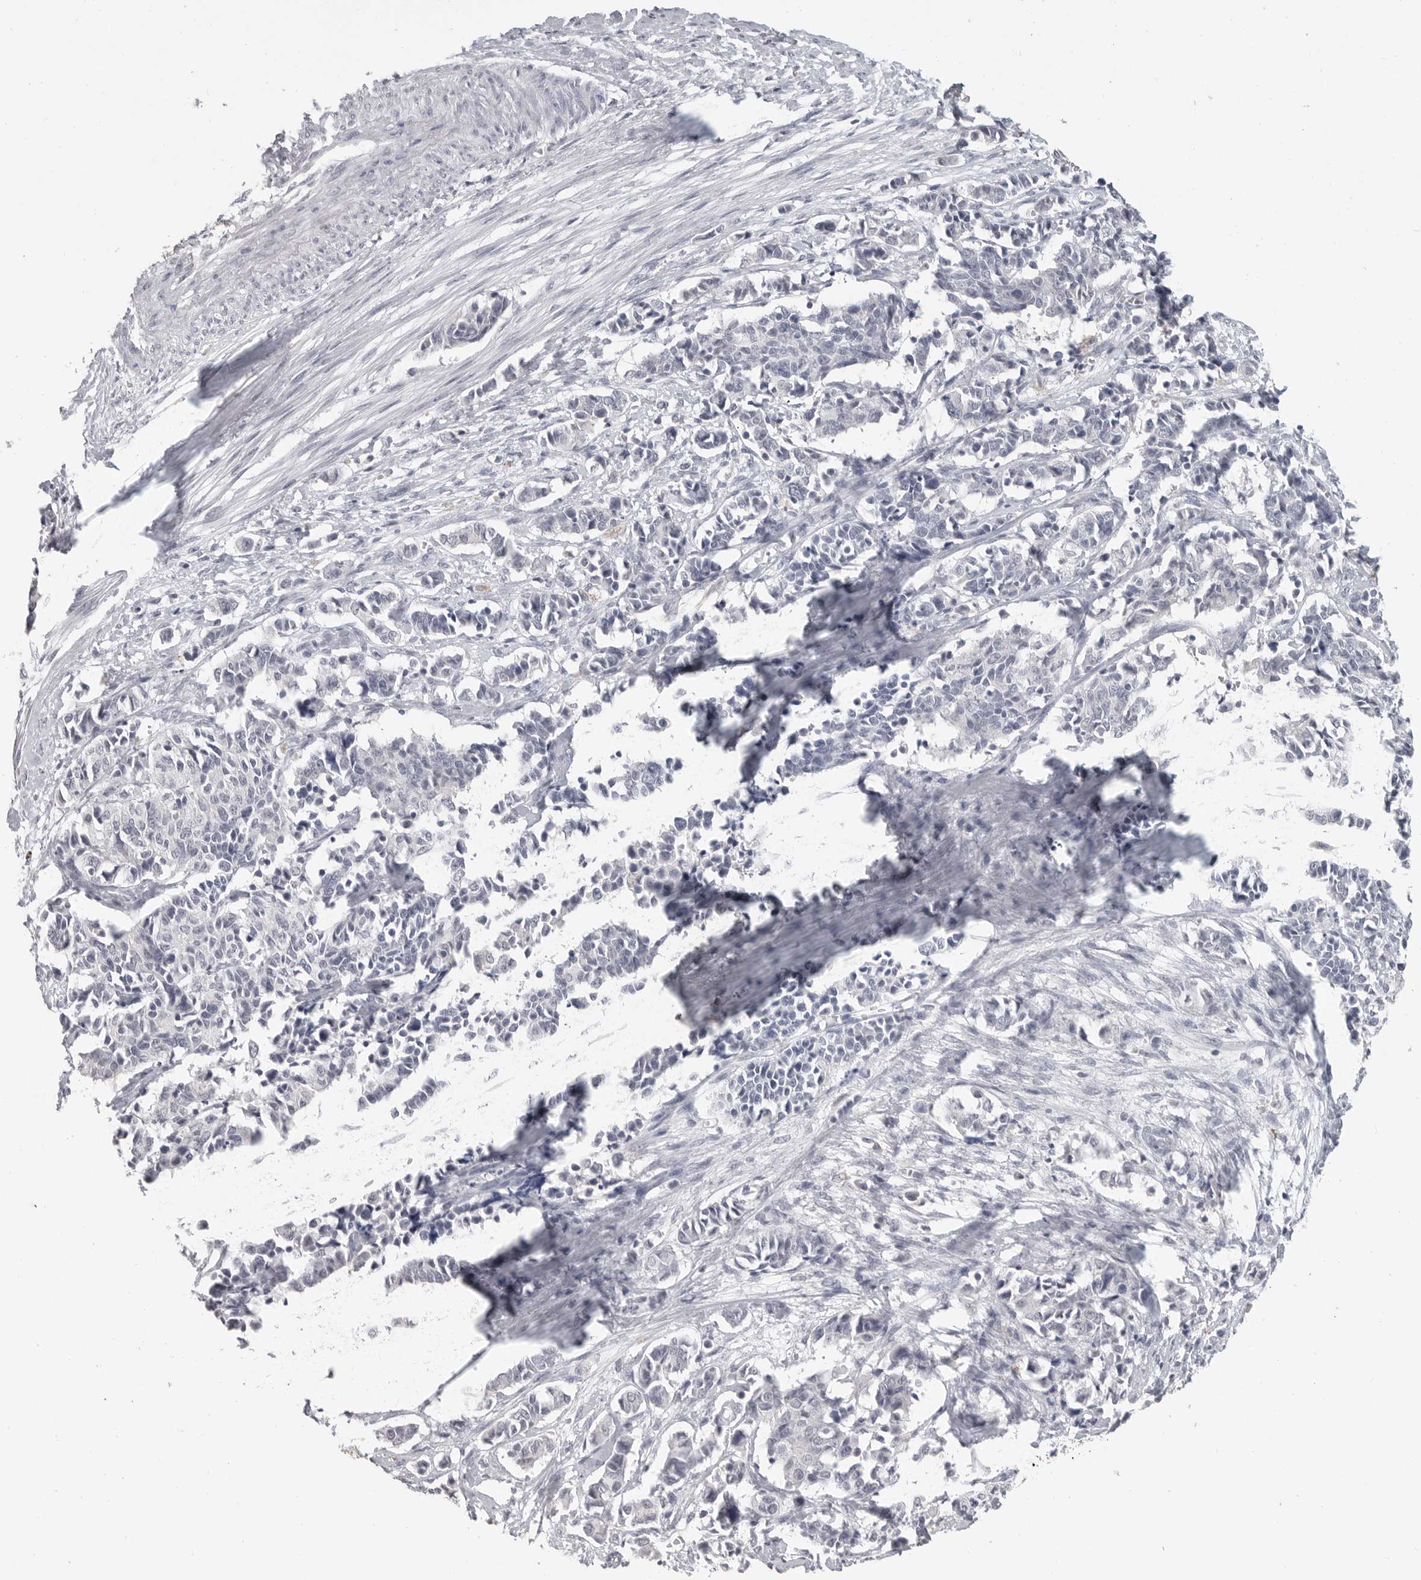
{"staining": {"intensity": "negative", "quantity": "none", "location": "none"}, "tissue": "cervical cancer", "cell_type": "Tumor cells", "image_type": "cancer", "snomed": [{"axis": "morphology", "description": "Normal tissue, NOS"}, {"axis": "morphology", "description": "Squamous cell carcinoma, NOS"}, {"axis": "topography", "description": "Cervix"}], "caption": "Tumor cells are negative for protein expression in human cervical squamous cell carcinoma. (Immunohistochemistry, brightfield microscopy, high magnification).", "gene": "PRSS1", "patient": {"sex": "female", "age": 35}}